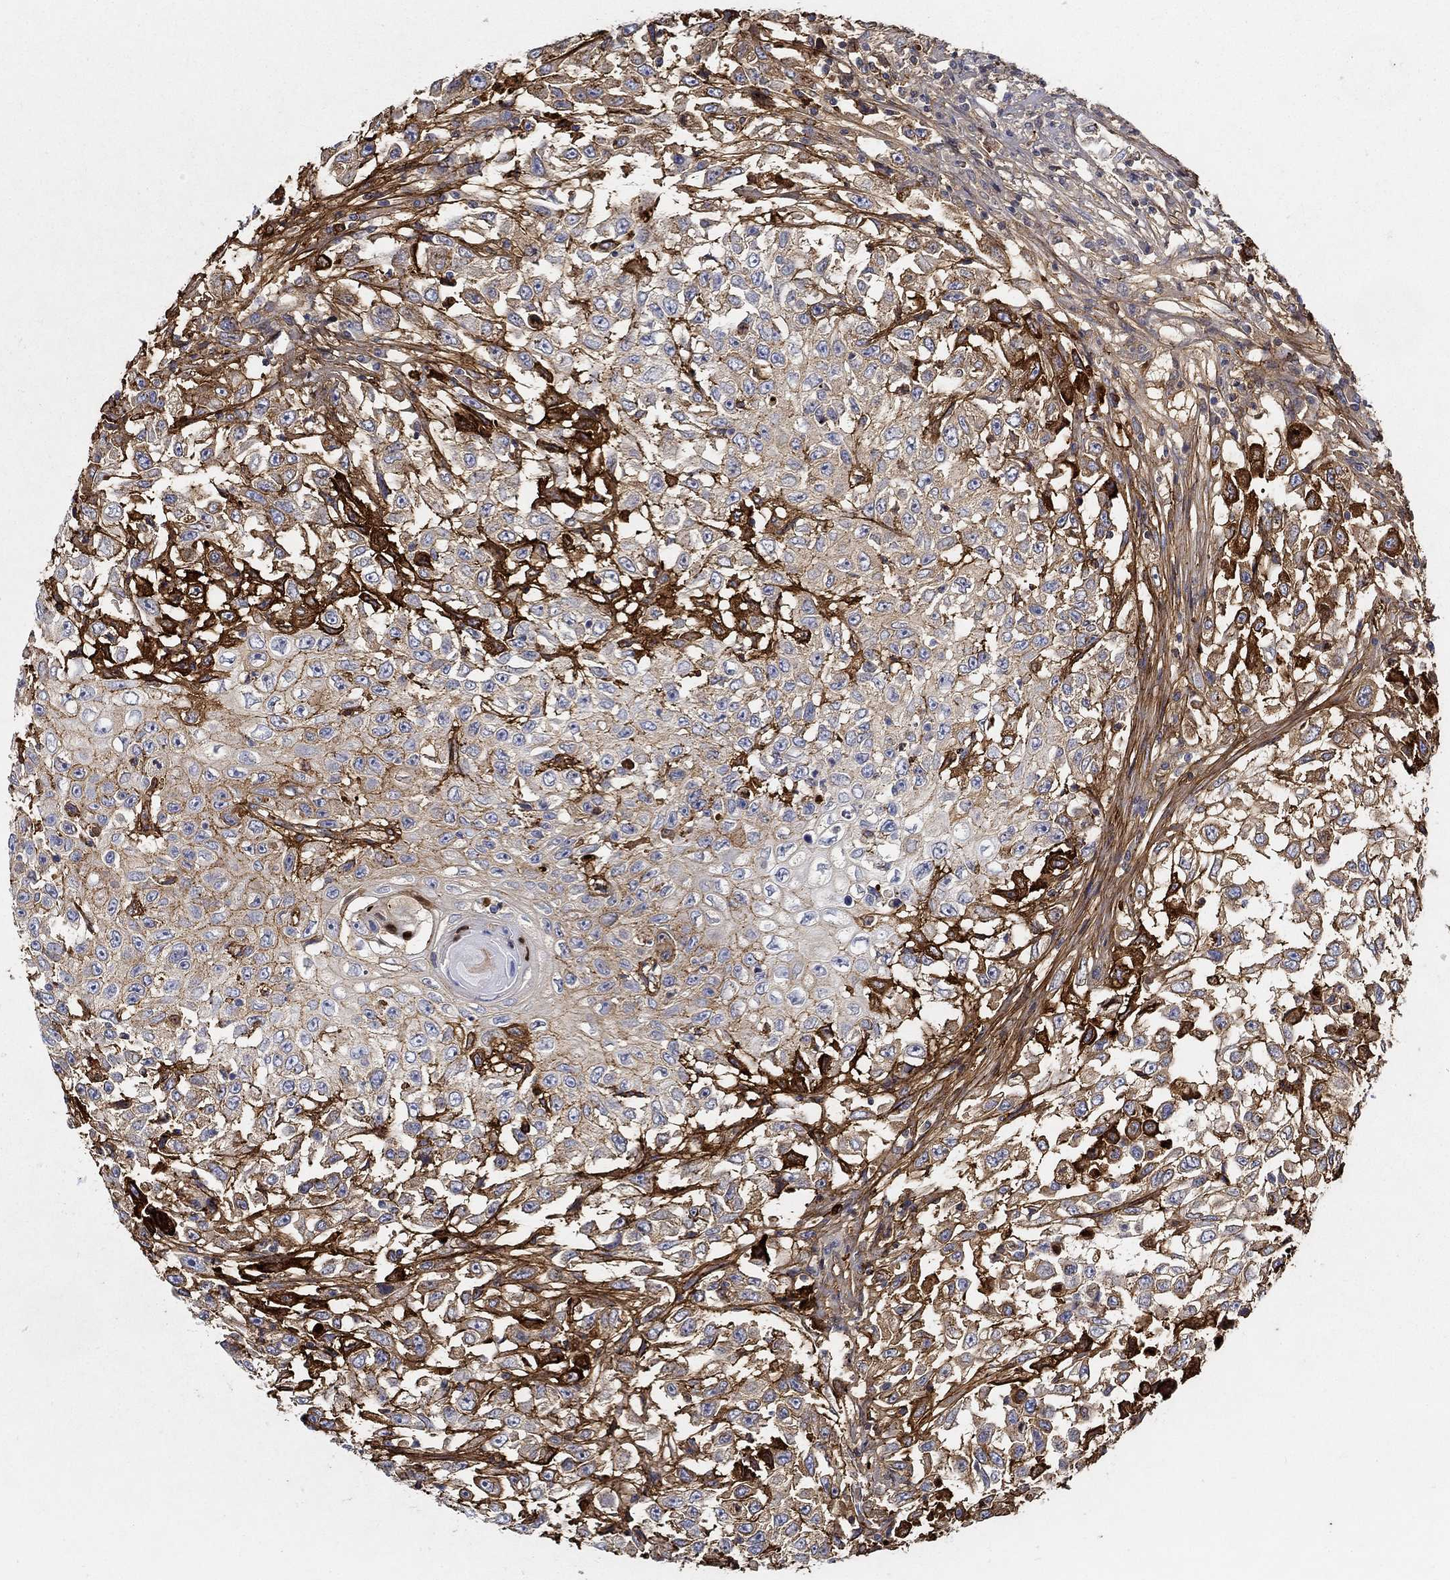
{"staining": {"intensity": "strong", "quantity": "25%-75%", "location": "cytoplasmic/membranous"}, "tissue": "urothelial cancer", "cell_type": "Tumor cells", "image_type": "cancer", "snomed": [{"axis": "morphology", "description": "Urothelial carcinoma, High grade"}, {"axis": "topography", "description": "Urinary bladder"}], "caption": "High-grade urothelial carcinoma stained with immunohistochemistry exhibits strong cytoplasmic/membranous positivity in approximately 25%-75% of tumor cells.", "gene": "TGFBI", "patient": {"sex": "female", "age": 56}}